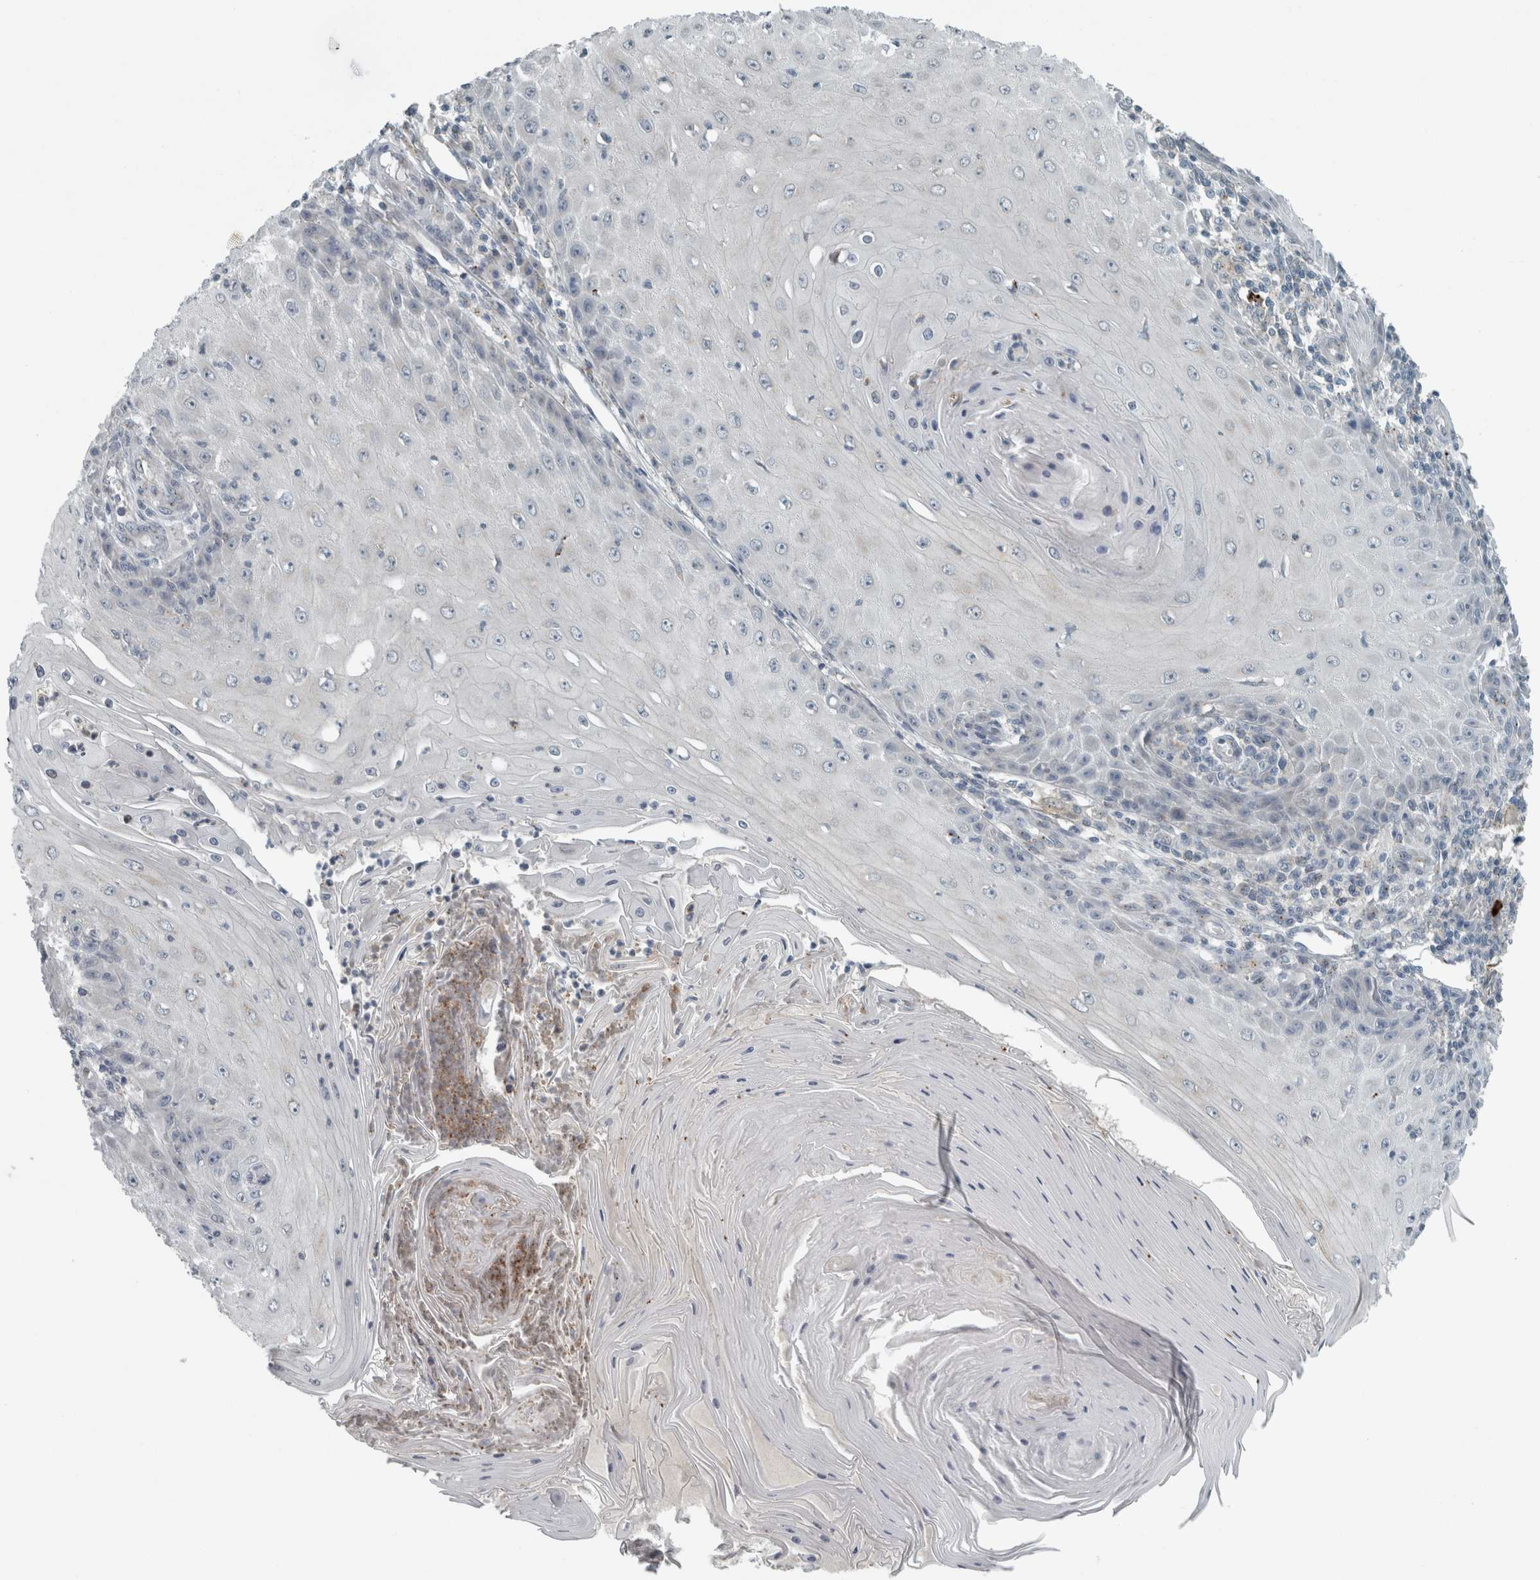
{"staining": {"intensity": "negative", "quantity": "none", "location": "none"}, "tissue": "skin cancer", "cell_type": "Tumor cells", "image_type": "cancer", "snomed": [{"axis": "morphology", "description": "Squamous cell carcinoma, NOS"}, {"axis": "topography", "description": "Skin"}], "caption": "Tumor cells show no significant positivity in skin squamous cell carcinoma. (Stains: DAB (3,3'-diaminobenzidine) immunohistochemistry (IHC) with hematoxylin counter stain, Microscopy: brightfield microscopy at high magnification).", "gene": "KIF1C", "patient": {"sex": "female", "age": 73}}